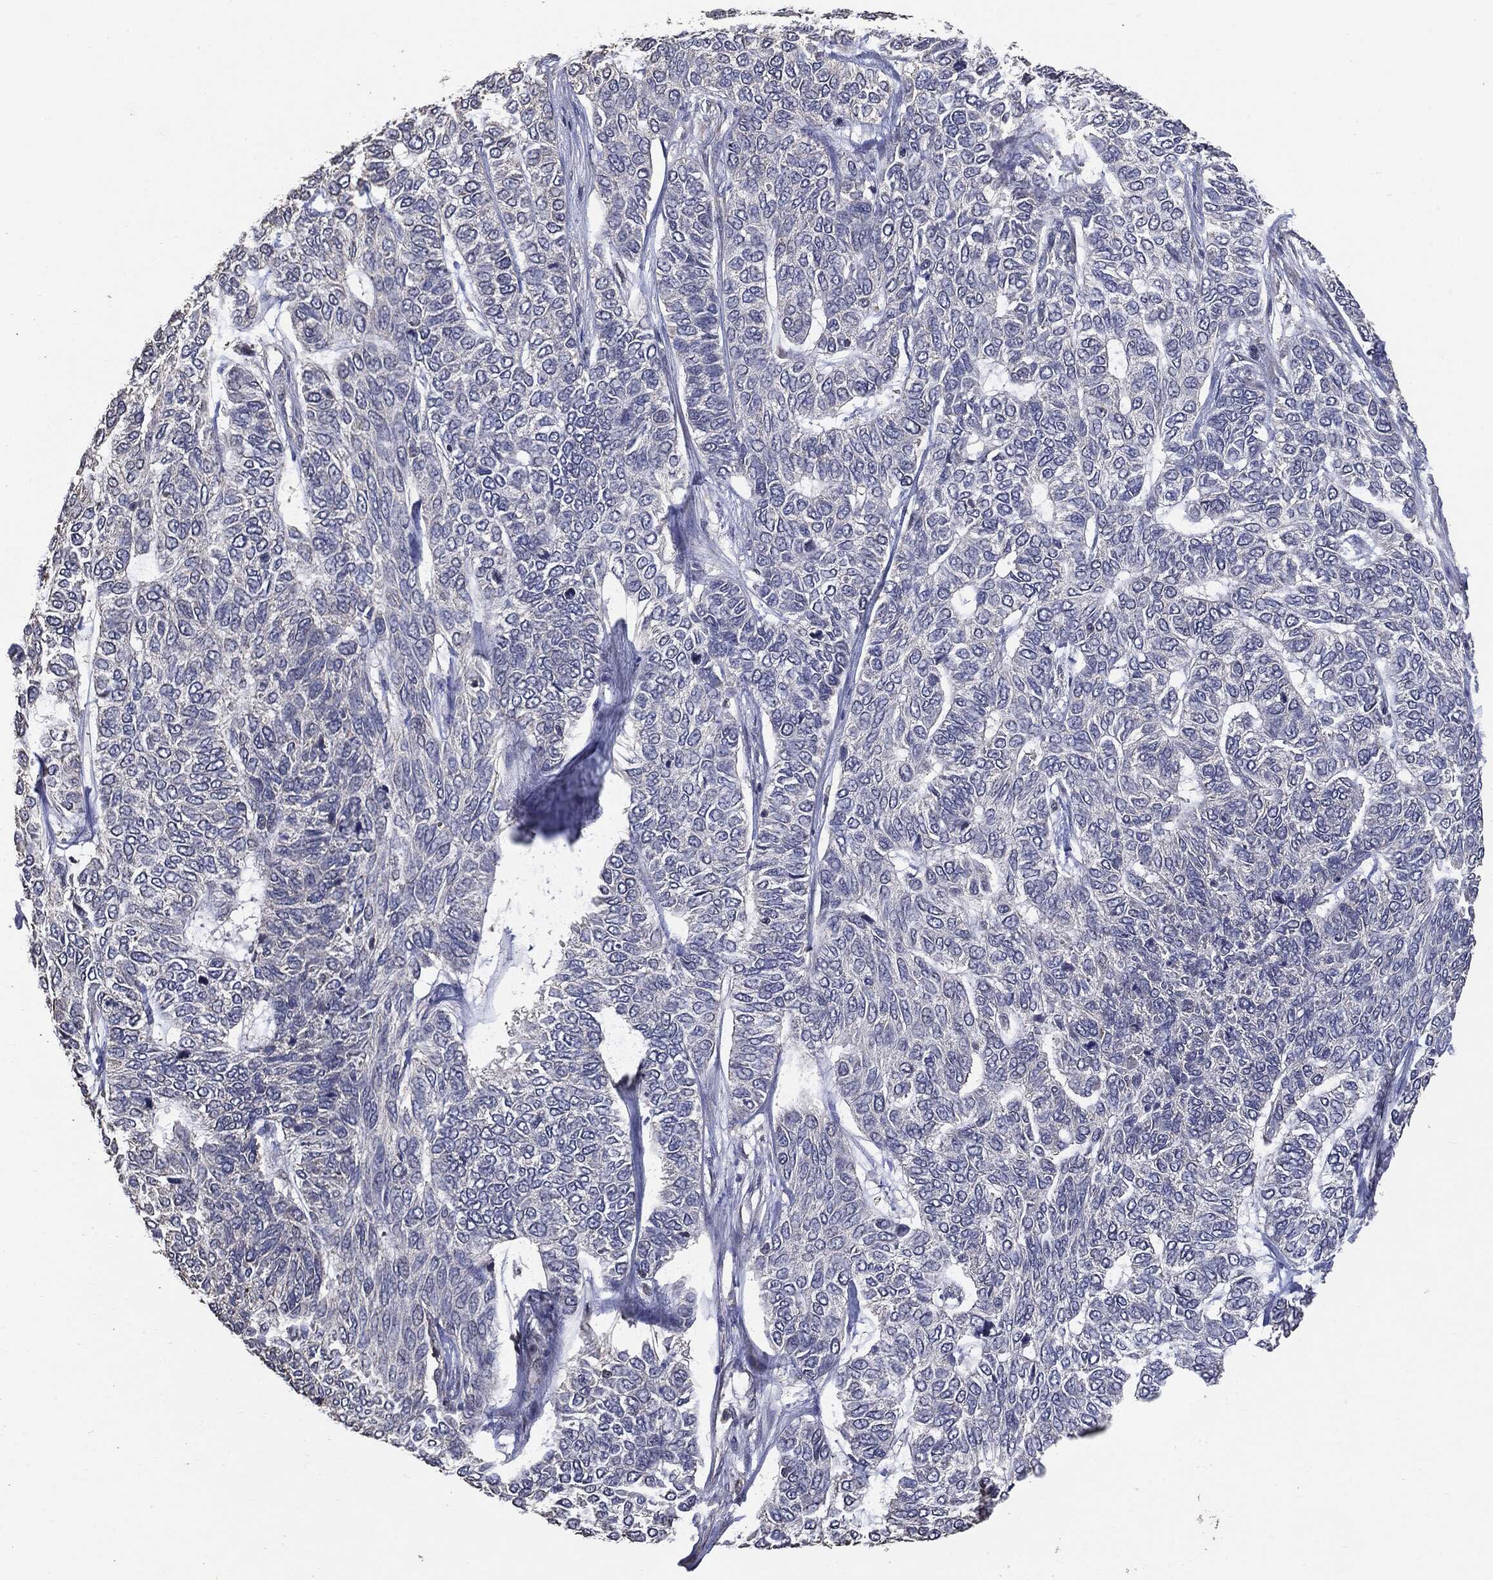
{"staining": {"intensity": "negative", "quantity": "none", "location": "none"}, "tissue": "skin cancer", "cell_type": "Tumor cells", "image_type": "cancer", "snomed": [{"axis": "morphology", "description": "Basal cell carcinoma"}, {"axis": "topography", "description": "Skin"}], "caption": "Micrograph shows no protein positivity in tumor cells of skin cancer tissue. Brightfield microscopy of immunohistochemistry stained with DAB (brown) and hematoxylin (blue), captured at high magnification.", "gene": "MTOR", "patient": {"sex": "female", "age": 65}}